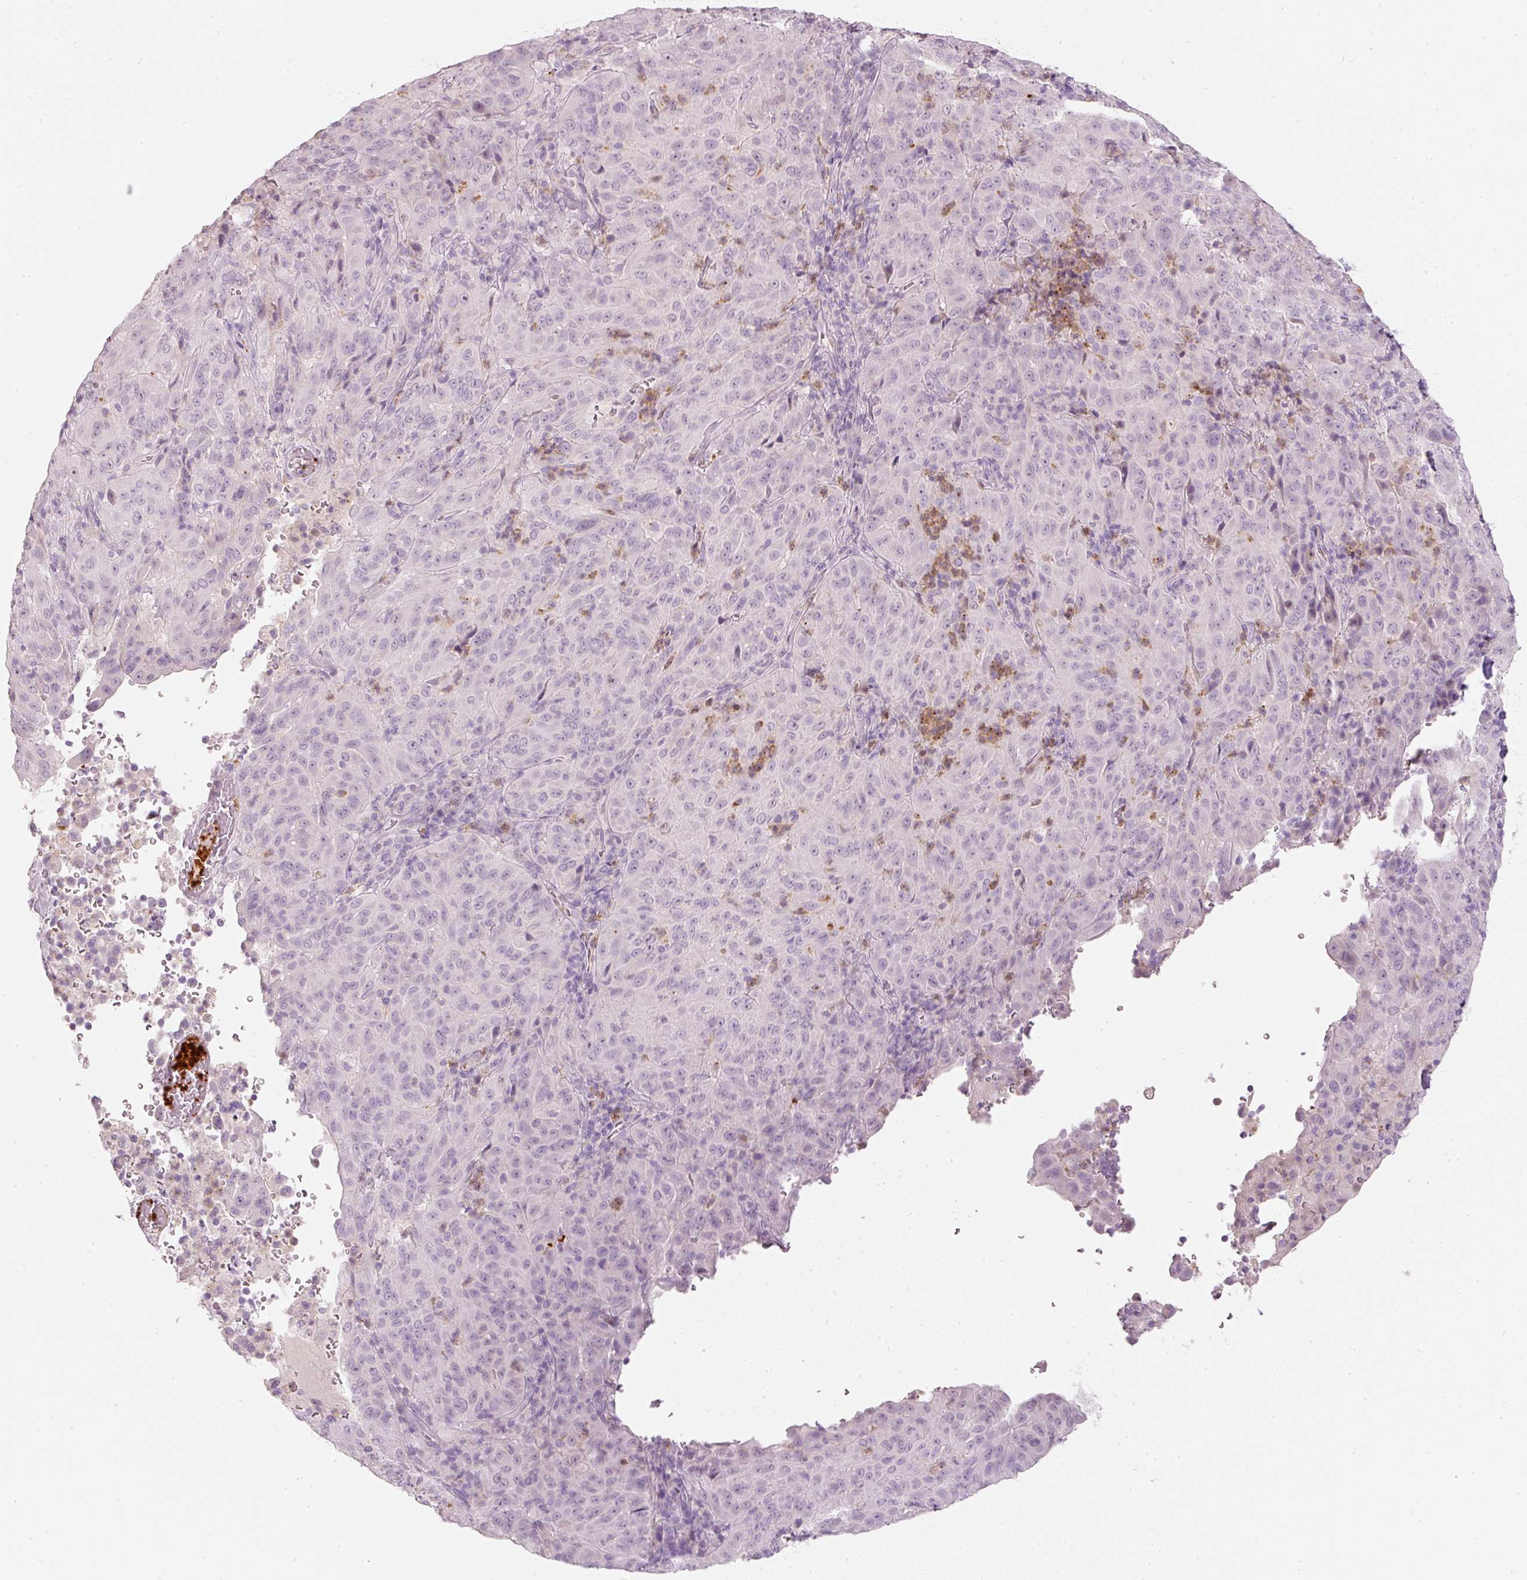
{"staining": {"intensity": "negative", "quantity": "none", "location": "none"}, "tissue": "pancreatic cancer", "cell_type": "Tumor cells", "image_type": "cancer", "snomed": [{"axis": "morphology", "description": "Adenocarcinoma, NOS"}, {"axis": "topography", "description": "Pancreas"}], "caption": "This is a photomicrograph of immunohistochemistry staining of adenocarcinoma (pancreatic), which shows no positivity in tumor cells.", "gene": "LECT2", "patient": {"sex": "male", "age": 63}}